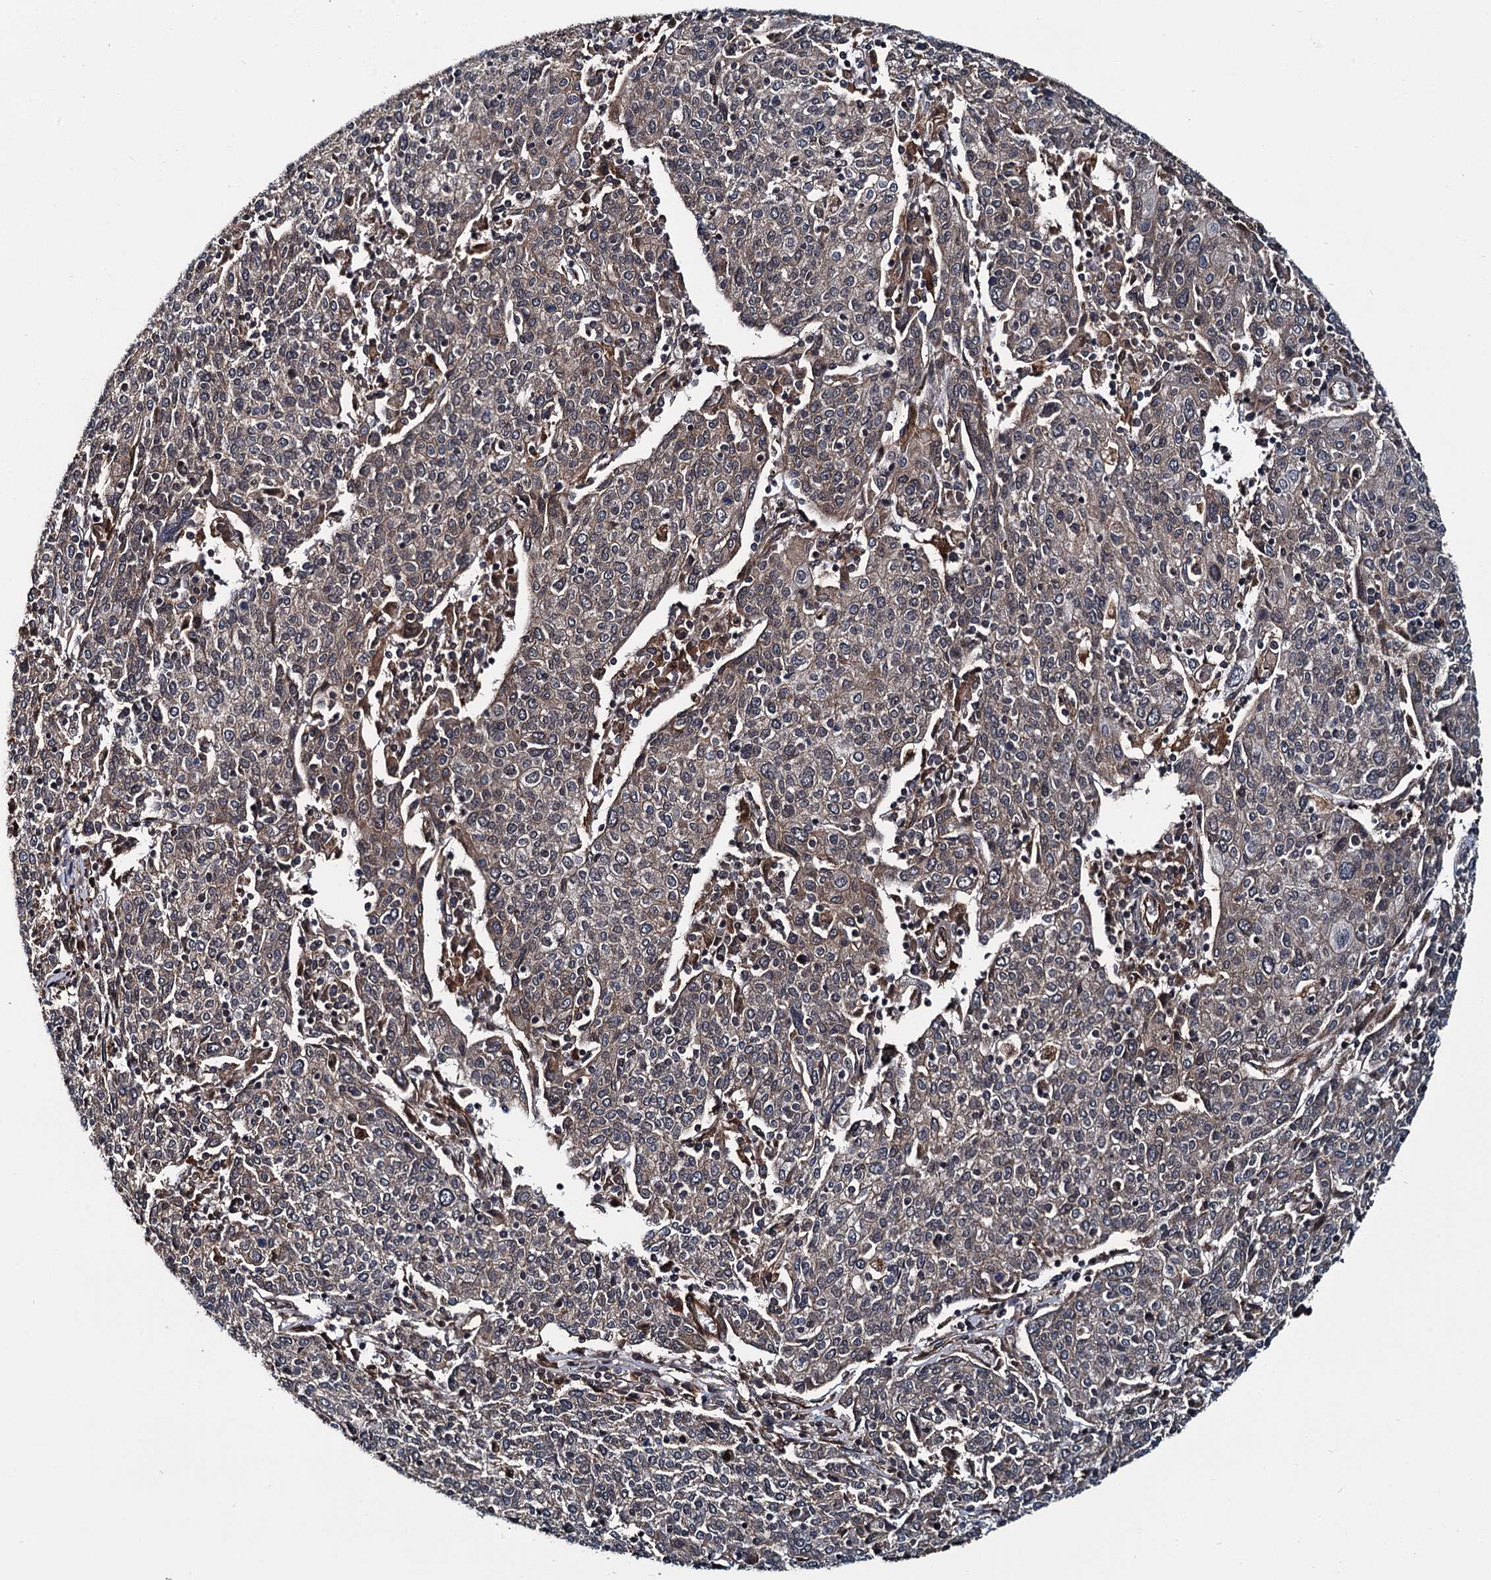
{"staining": {"intensity": "moderate", "quantity": "25%-75%", "location": "cytoplasmic/membranous"}, "tissue": "cervical cancer", "cell_type": "Tumor cells", "image_type": "cancer", "snomed": [{"axis": "morphology", "description": "Squamous cell carcinoma, NOS"}, {"axis": "topography", "description": "Cervix"}], "caption": "Human cervical squamous cell carcinoma stained with a protein marker reveals moderate staining in tumor cells.", "gene": "ZFYVE19", "patient": {"sex": "female", "age": 67}}